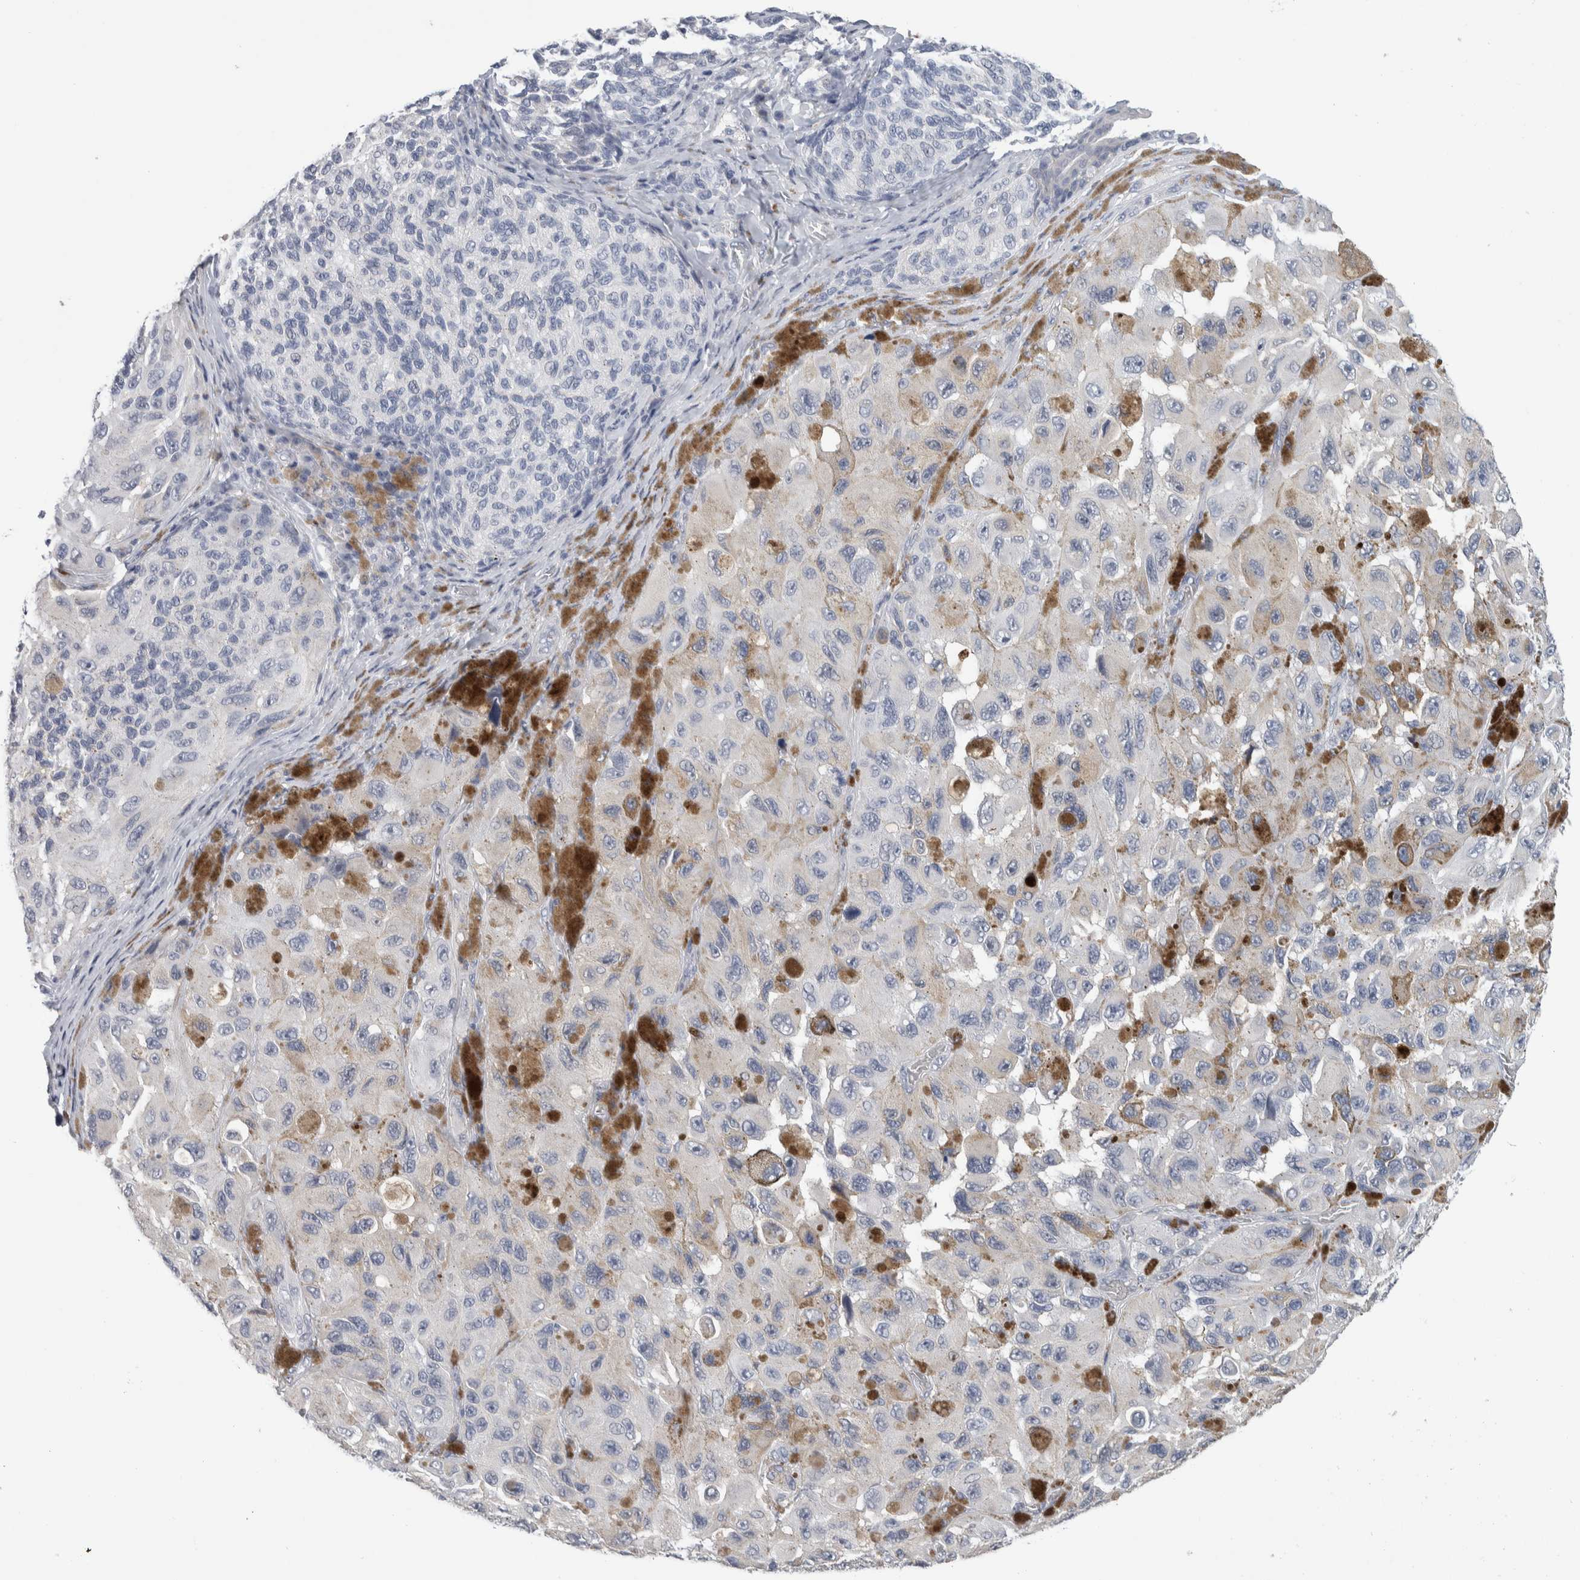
{"staining": {"intensity": "negative", "quantity": "none", "location": "none"}, "tissue": "melanoma", "cell_type": "Tumor cells", "image_type": "cancer", "snomed": [{"axis": "morphology", "description": "Malignant melanoma, NOS"}, {"axis": "topography", "description": "Skin"}], "caption": "Immunohistochemical staining of malignant melanoma shows no significant positivity in tumor cells.", "gene": "SCN2A", "patient": {"sex": "female", "age": 73}}